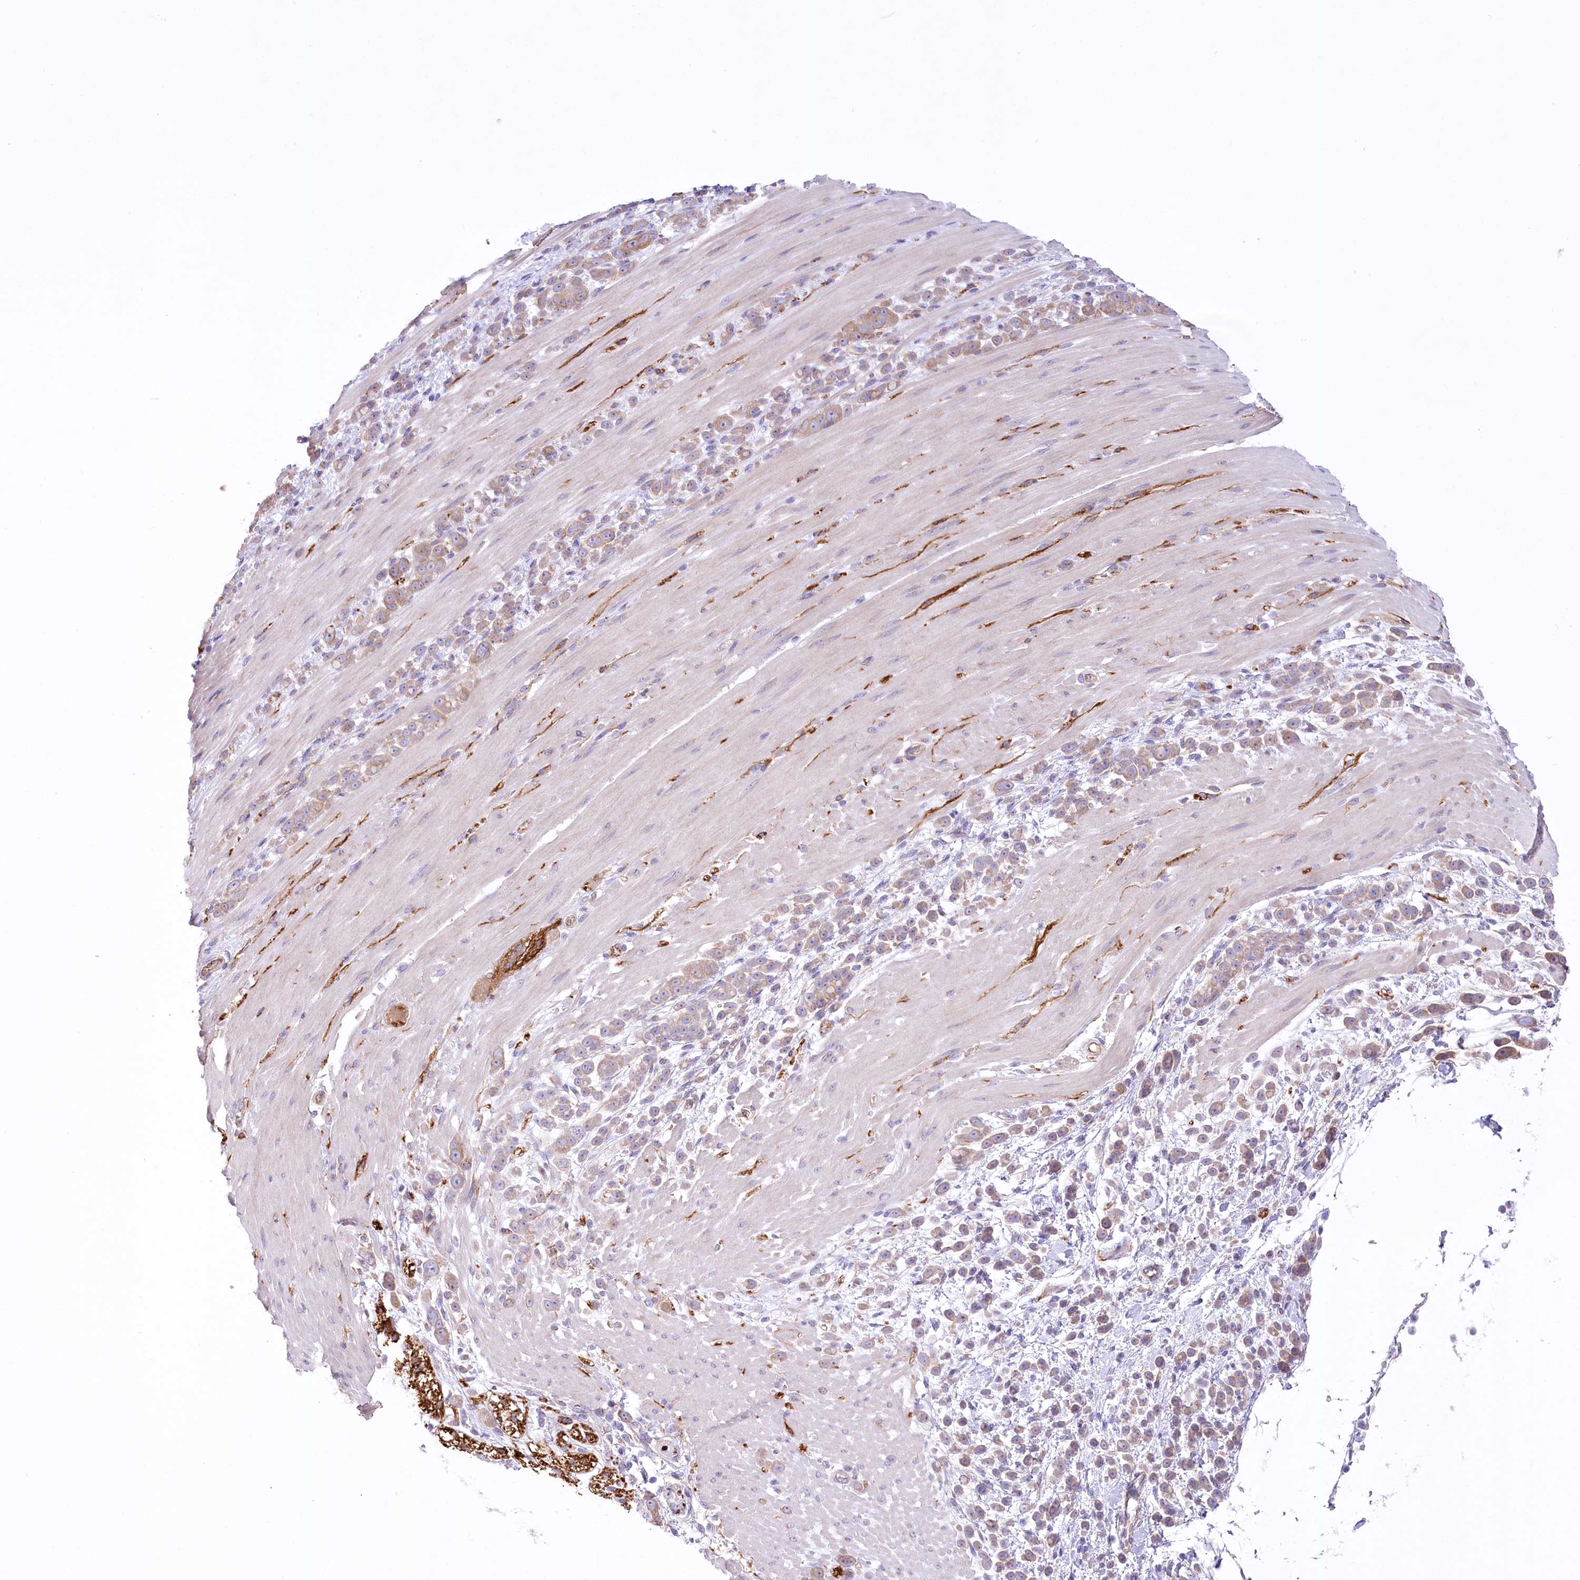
{"staining": {"intensity": "weak", "quantity": ">75%", "location": "cytoplasmic/membranous"}, "tissue": "pancreatic cancer", "cell_type": "Tumor cells", "image_type": "cancer", "snomed": [{"axis": "morphology", "description": "Normal tissue, NOS"}, {"axis": "morphology", "description": "Adenocarcinoma, NOS"}, {"axis": "topography", "description": "Pancreas"}], "caption": "Weak cytoplasmic/membranous protein expression is identified in about >75% of tumor cells in pancreatic adenocarcinoma. Ihc stains the protein in brown and the nuclei are stained blue.", "gene": "LRRC34", "patient": {"sex": "female", "age": 64}}